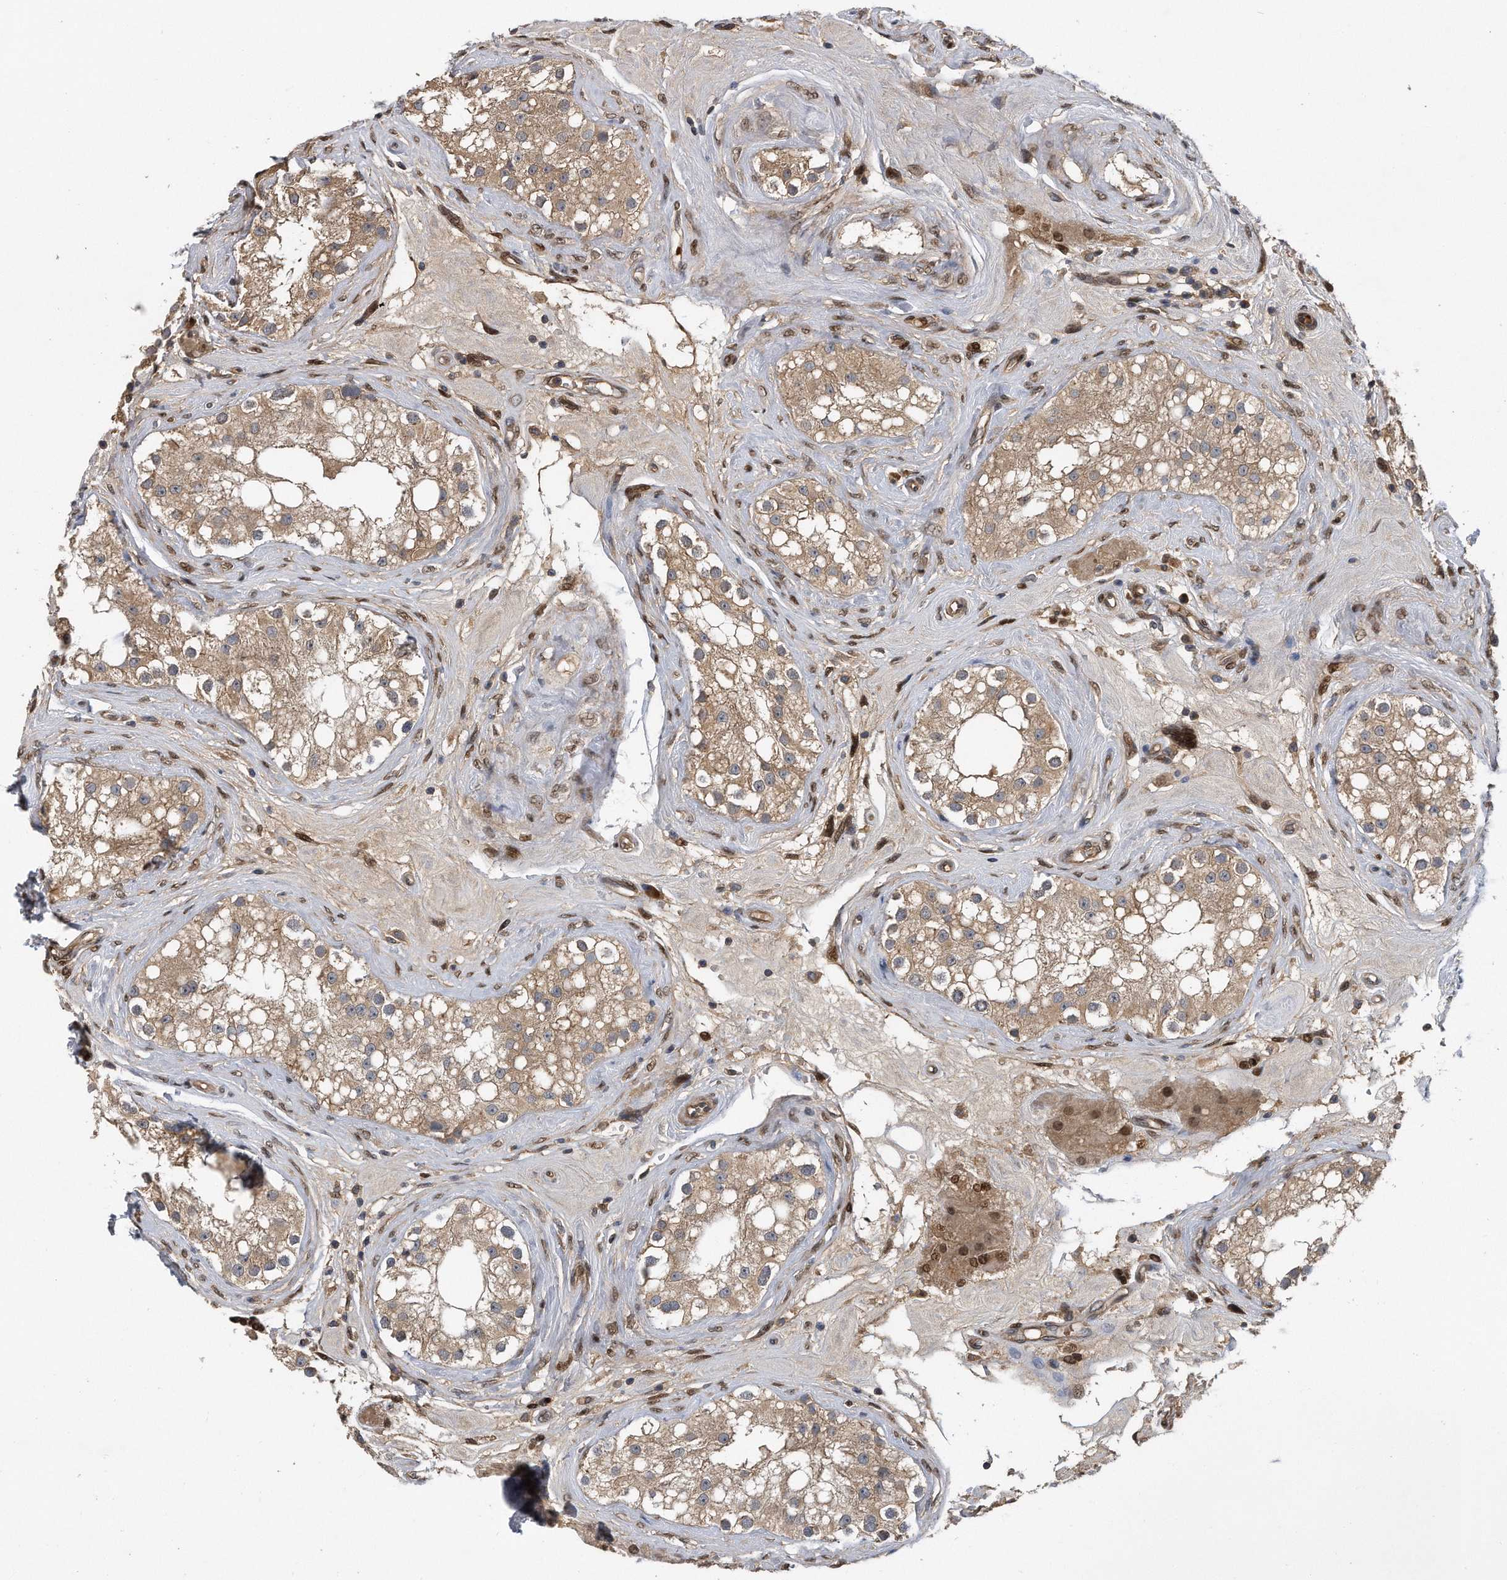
{"staining": {"intensity": "moderate", "quantity": ">75%", "location": "cytoplasmic/membranous"}, "tissue": "testis", "cell_type": "Cells in seminiferous ducts", "image_type": "normal", "snomed": [{"axis": "morphology", "description": "Normal tissue, NOS"}, {"axis": "topography", "description": "Testis"}], "caption": "Immunohistochemical staining of normal testis demonstrates >75% levels of moderate cytoplasmic/membranous protein staining in approximately >75% of cells in seminiferous ducts.", "gene": "ZNF79", "patient": {"sex": "male", "age": 84}}